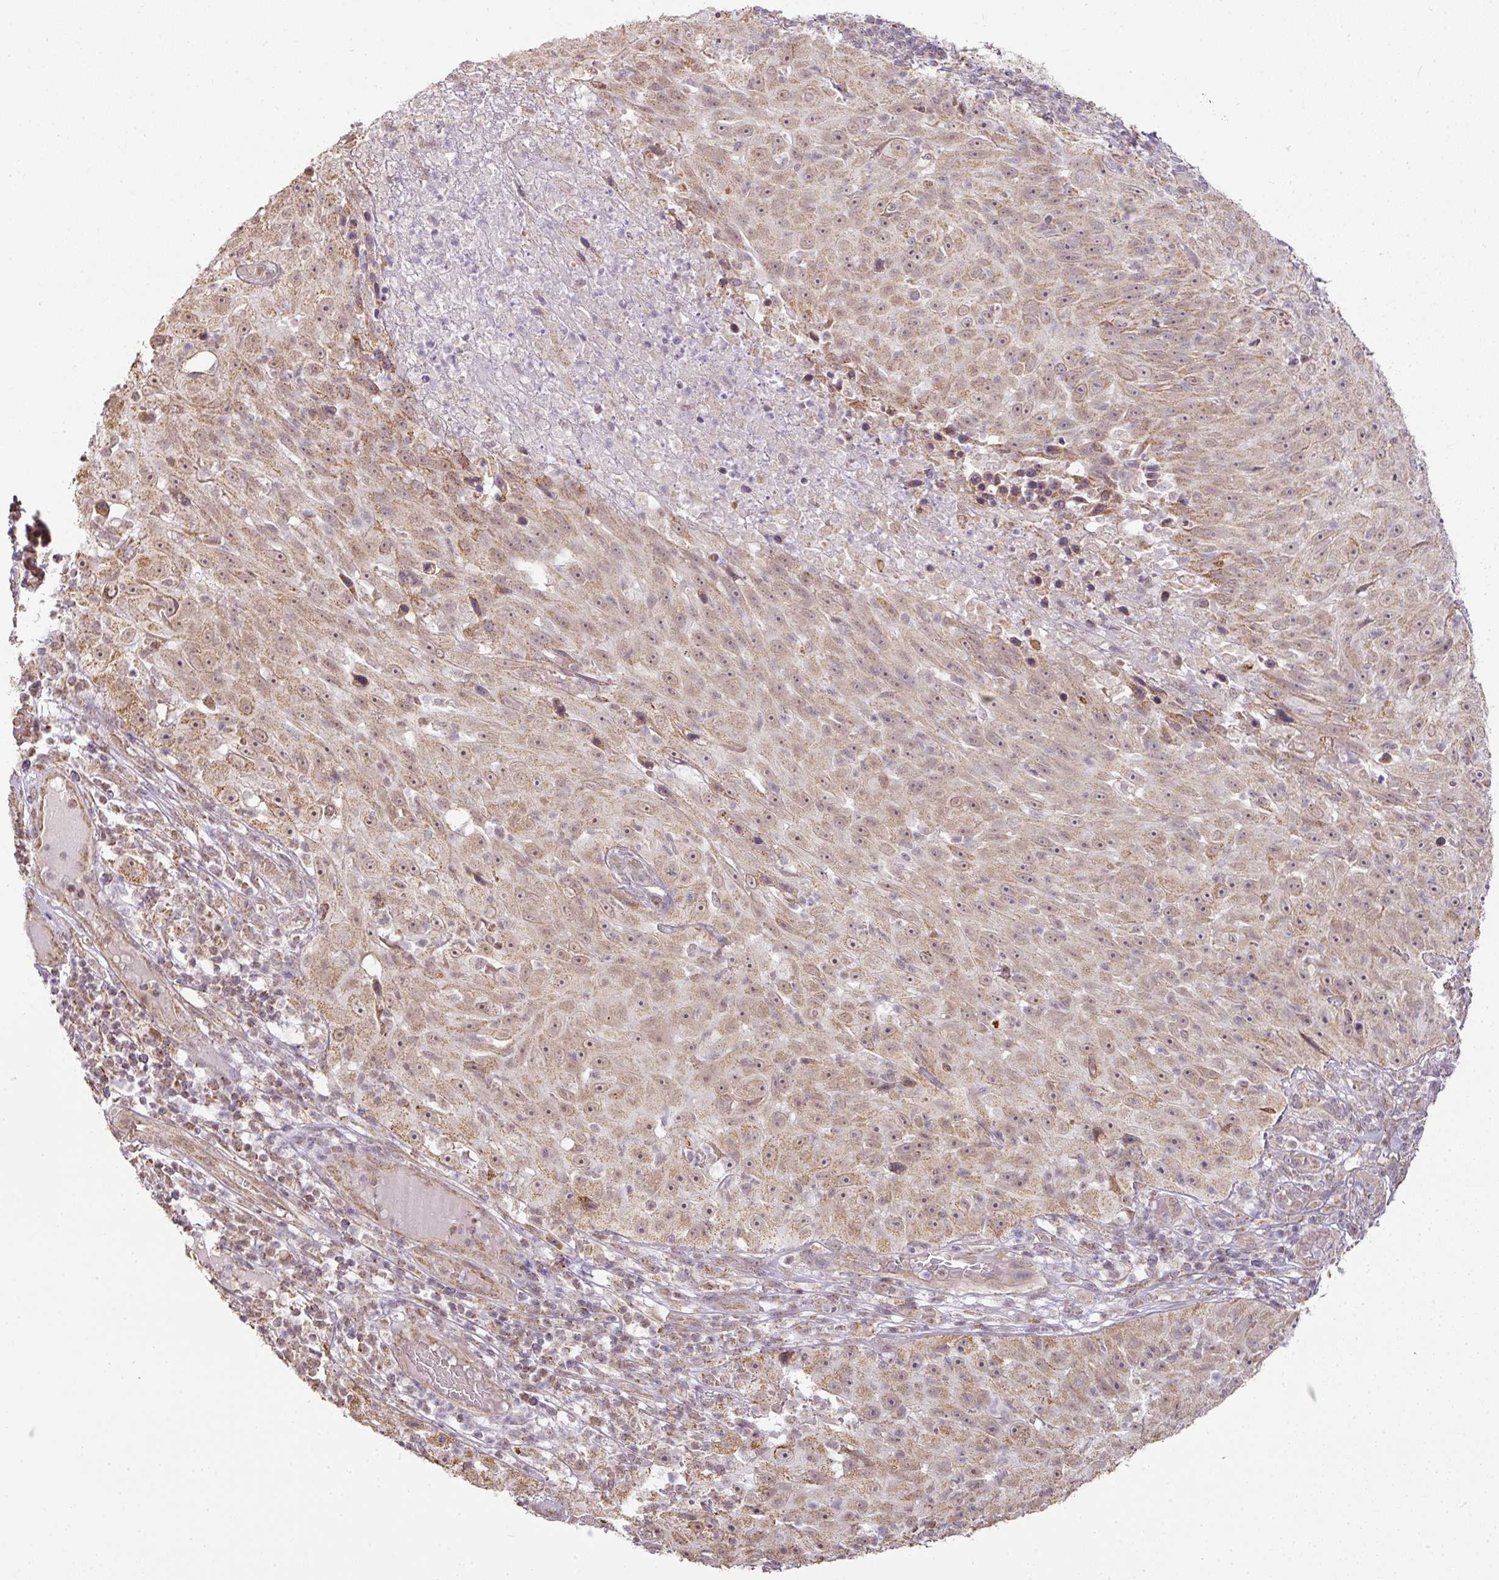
{"staining": {"intensity": "moderate", "quantity": ">75%", "location": "cytoplasmic/membranous,nuclear"}, "tissue": "skin cancer", "cell_type": "Tumor cells", "image_type": "cancer", "snomed": [{"axis": "morphology", "description": "Squamous cell carcinoma, NOS"}, {"axis": "topography", "description": "Skin"}], "caption": "A brown stain shows moderate cytoplasmic/membranous and nuclear expression of a protein in human skin cancer tumor cells.", "gene": "MYOM2", "patient": {"sex": "female", "age": 87}}